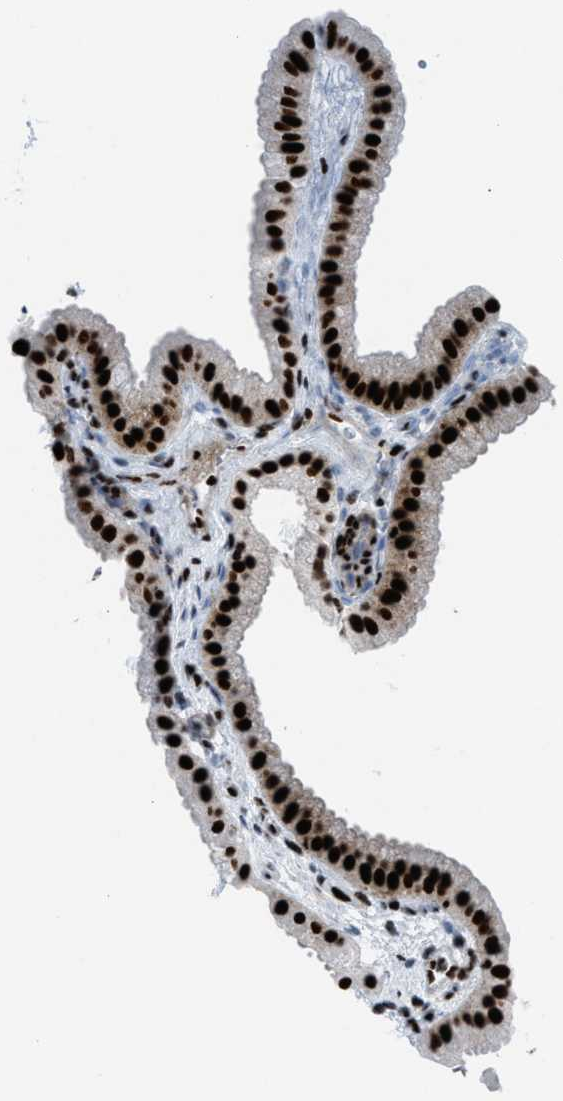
{"staining": {"intensity": "strong", "quantity": ">75%", "location": "nuclear"}, "tissue": "gallbladder", "cell_type": "Glandular cells", "image_type": "normal", "snomed": [{"axis": "morphology", "description": "Normal tissue, NOS"}, {"axis": "topography", "description": "Gallbladder"}], "caption": "IHC staining of benign gallbladder, which exhibits high levels of strong nuclear expression in approximately >75% of glandular cells indicating strong nuclear protein expression. The staining was performed using DAB (brown) for protein detection and nuclei were counterstained in hematoxylin (blue).", "gene": "NONO", "patient": {"sex": "female", "age": 64}}